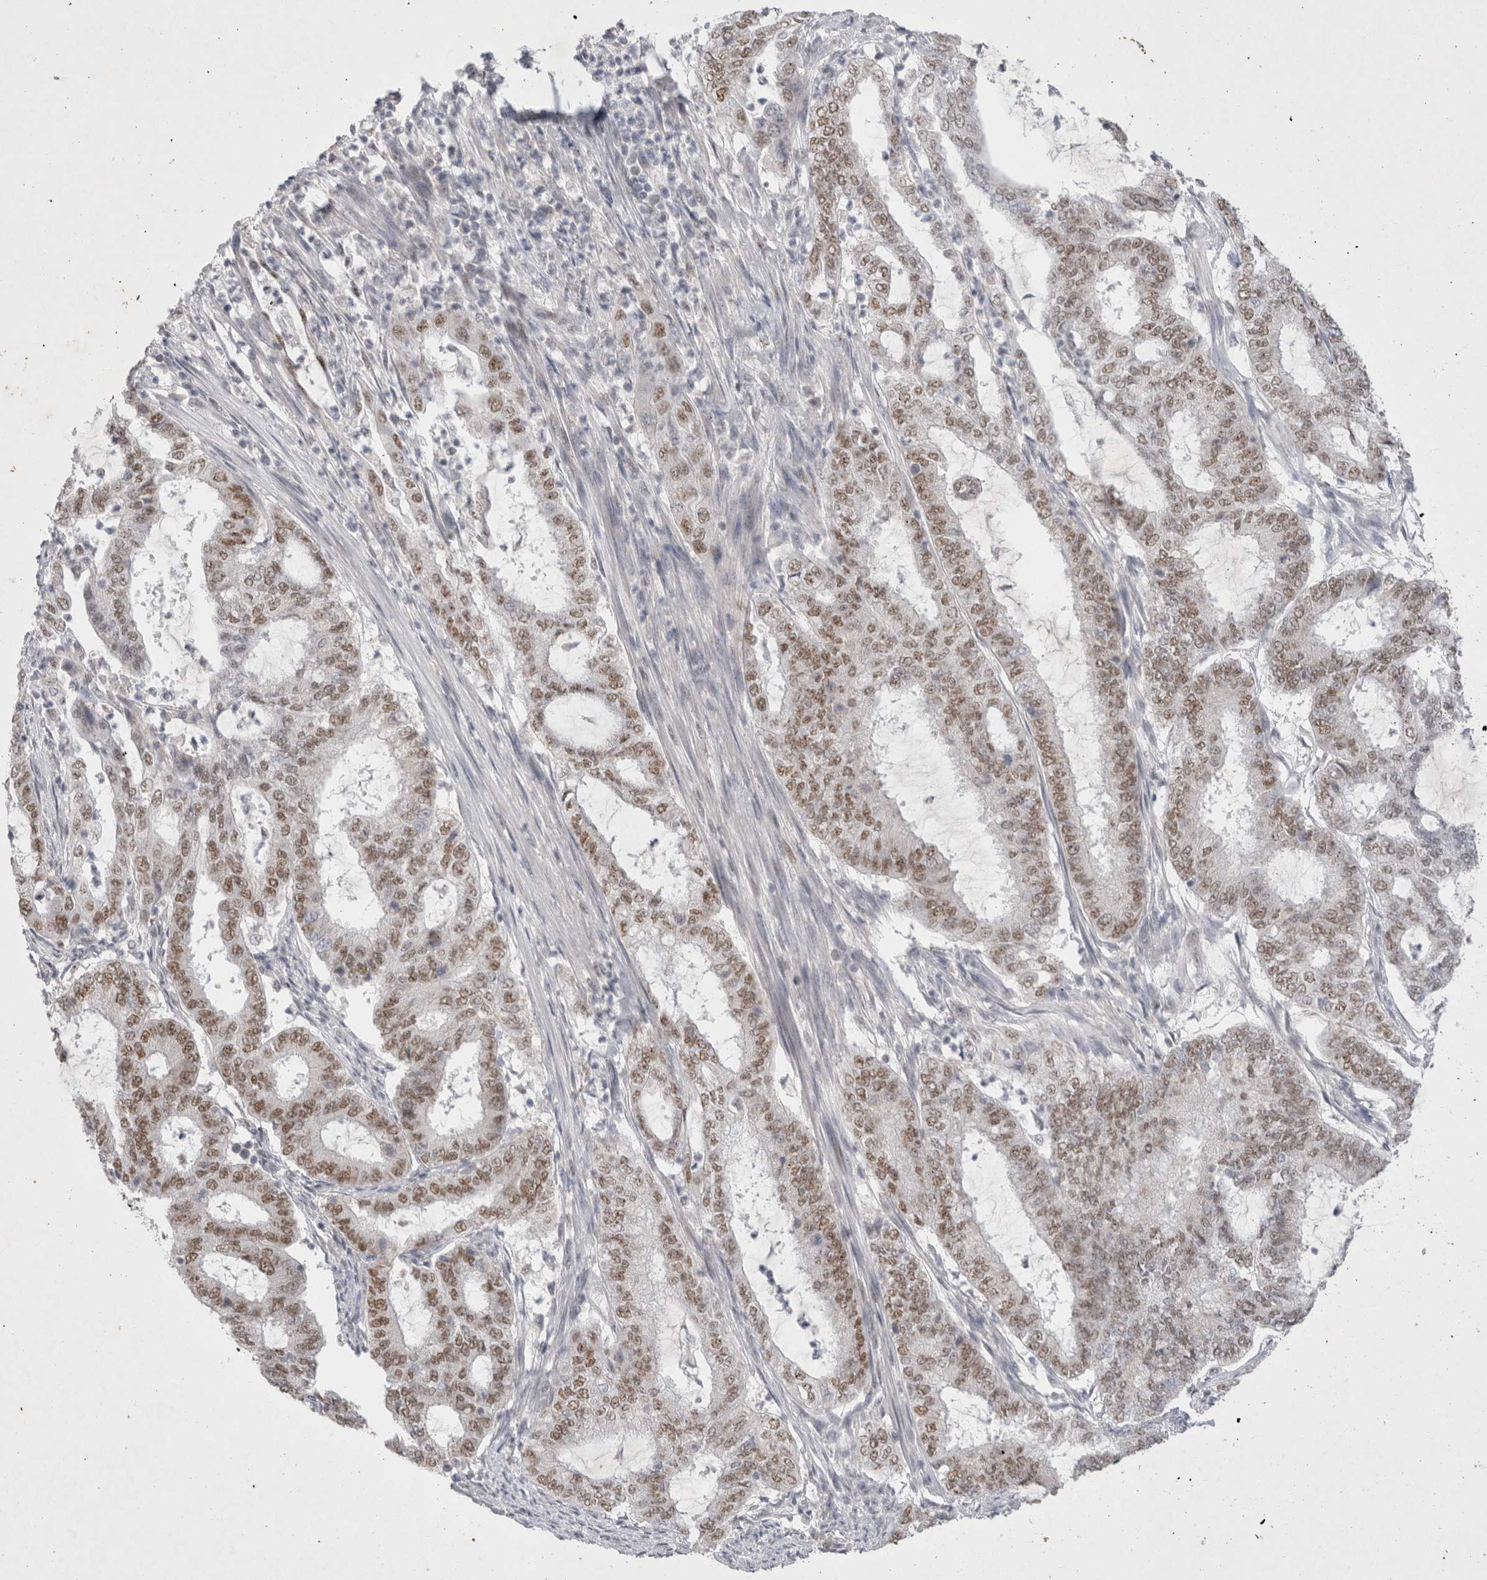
{"staining": {"intensity": "moderate", "quantity": ">75%", "location": "nuclear"}, "tissue": "endometrial cancer", "cell_type": "Tumor cells", "image_type": "cancer", "snomed": [{"axis": "morphology", "description": "Adenocarcinoma, NOS"}, {"axis": "topography", "description": "Endometrium"}], "caption": "Protein expression by immunohistochemistry (IHC) displays moderate nuclear staining in approximately >75% of tumor cells in endometrial cancer.", "gene": "RECQL4", "patient": {"sex": "female", "age": 51}}